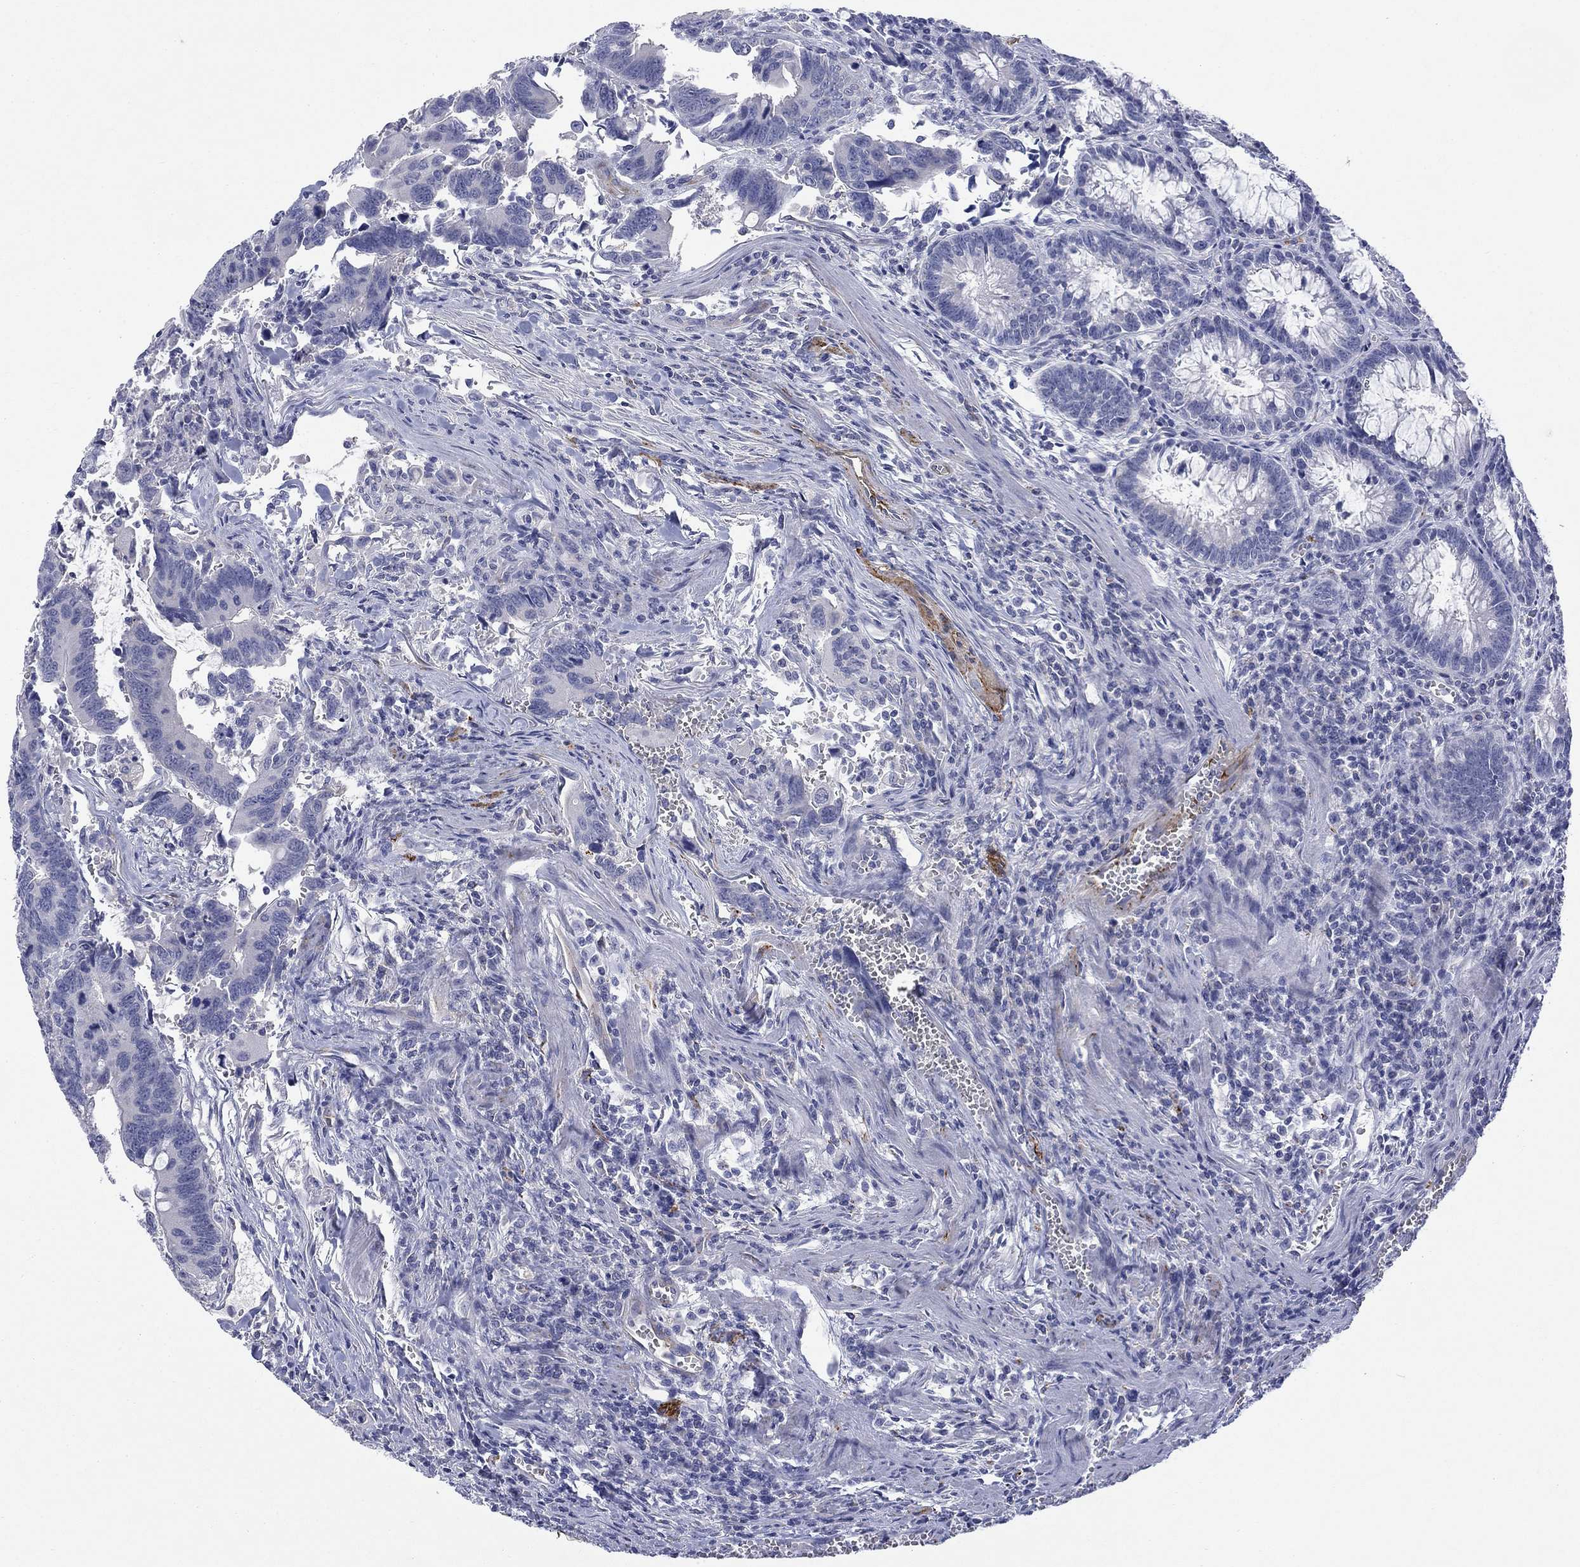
{"staining": {"intensity": "negative", "quantity": "none", "location": "none"}, "tissue": "colorectal cancer", "cell_type": "Tumor cells", "image_type": "cancer", "snomed": [{"axis": "morphology", "description": "Adenocarcinoma, NOS"}, {"axis": "topography", "description": "Rectum"}], "caption": "Immunohistochemistry of colorectal cancer (adenocarcinoma) demonstrates no expression in tumor cells. The staining was performed using DAB (3,3'-diaminobenzidine) to visualize the protein expression in brown, while the nuclei were stained in blue with hematoxylin (Magnification: 20x).", "gene": "PTPRZ1", "patient": {"sex": "male", "age": 67}}